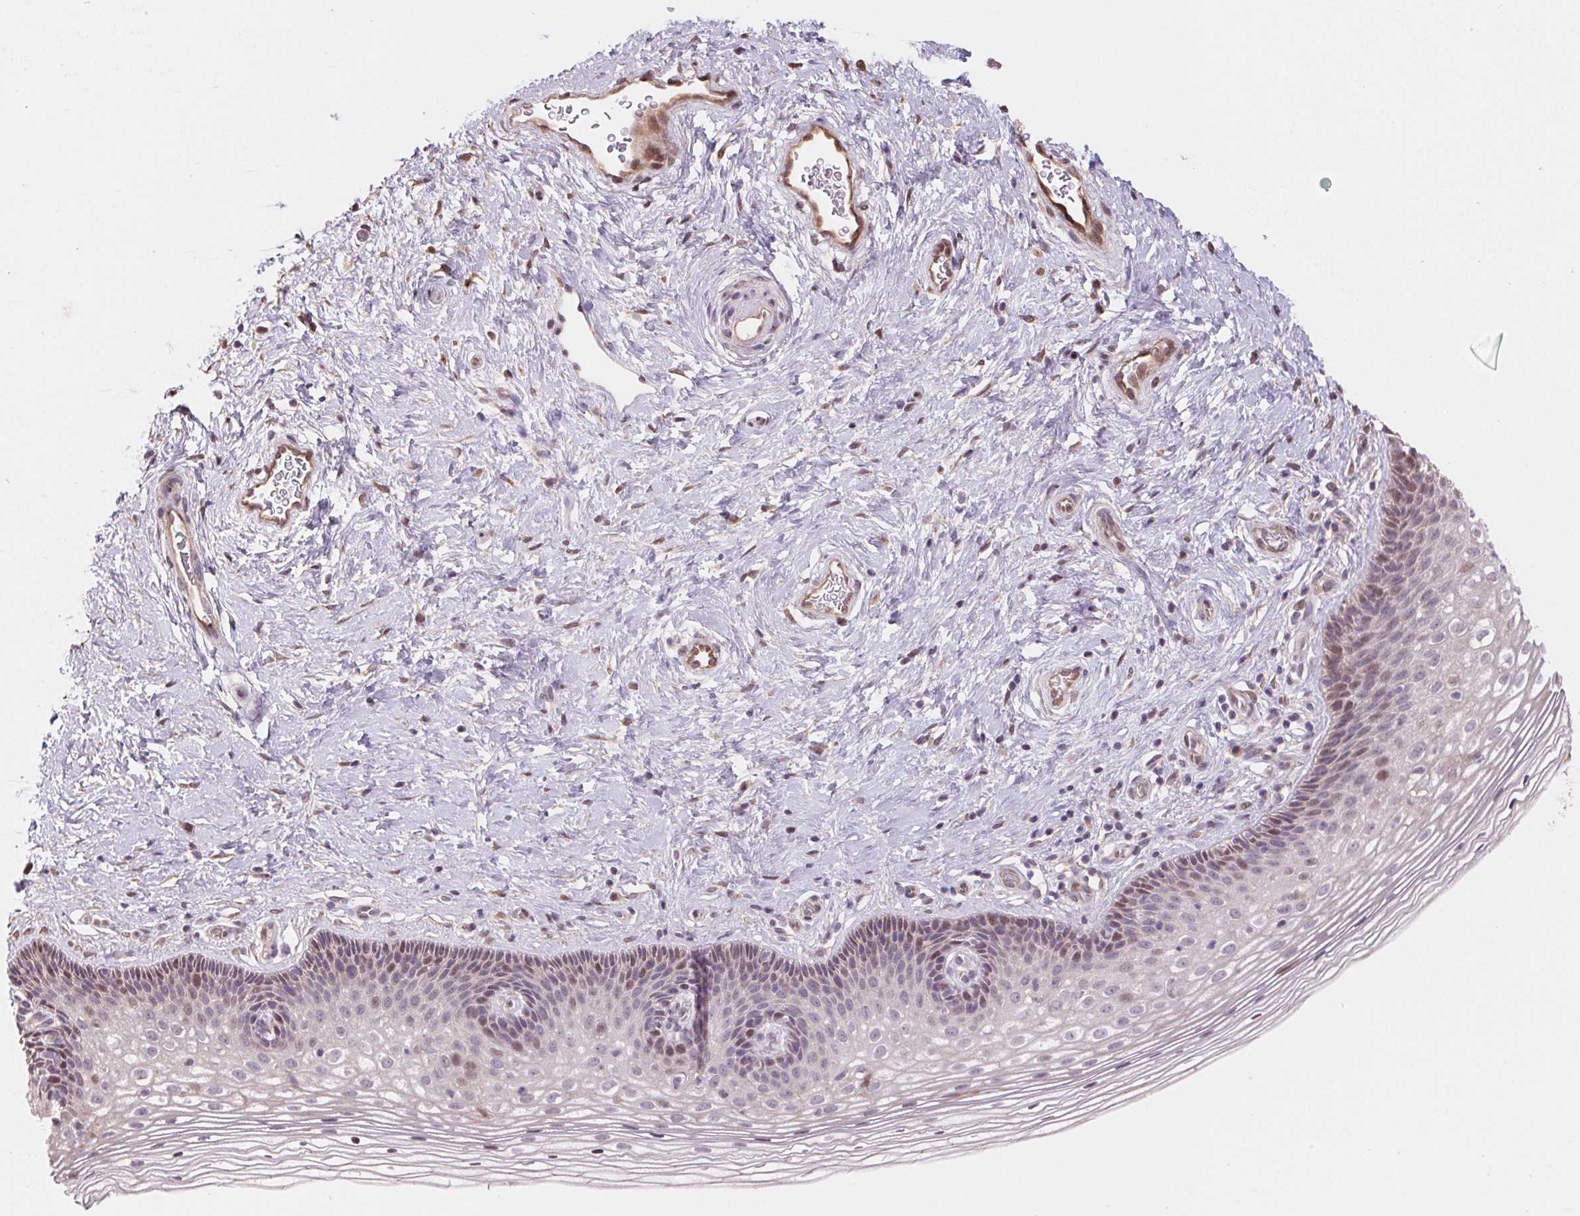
{"staining": {"intensity": "moderate", "quantity": ">75%", "location": "cytoplasmic/membranous,nuclear"}, "tissue": "cervix", "cell_type": "Glandular cells", "image_type": "normal", "snomed": [{"axis": "morphology", "description": "Normal tissue, NOS"}, {"axis": "topography", "description": "Cervix"}], "caption": "Immunohistochemistry (IHC) staining of normal cervix, which displays medium levels of moderate cytoplasmic/membranous,nuclear positivity in approximately >75% of glandular cells indicating moderate cytoplasmic/membranous,nuclear protein staining. The staining was performed using DAB (brown) for protein detection and nuclei were counterstained in hematoxylin (blue).", "gene": "CUTA", "patient": {"sex": "female", "age": 34}}